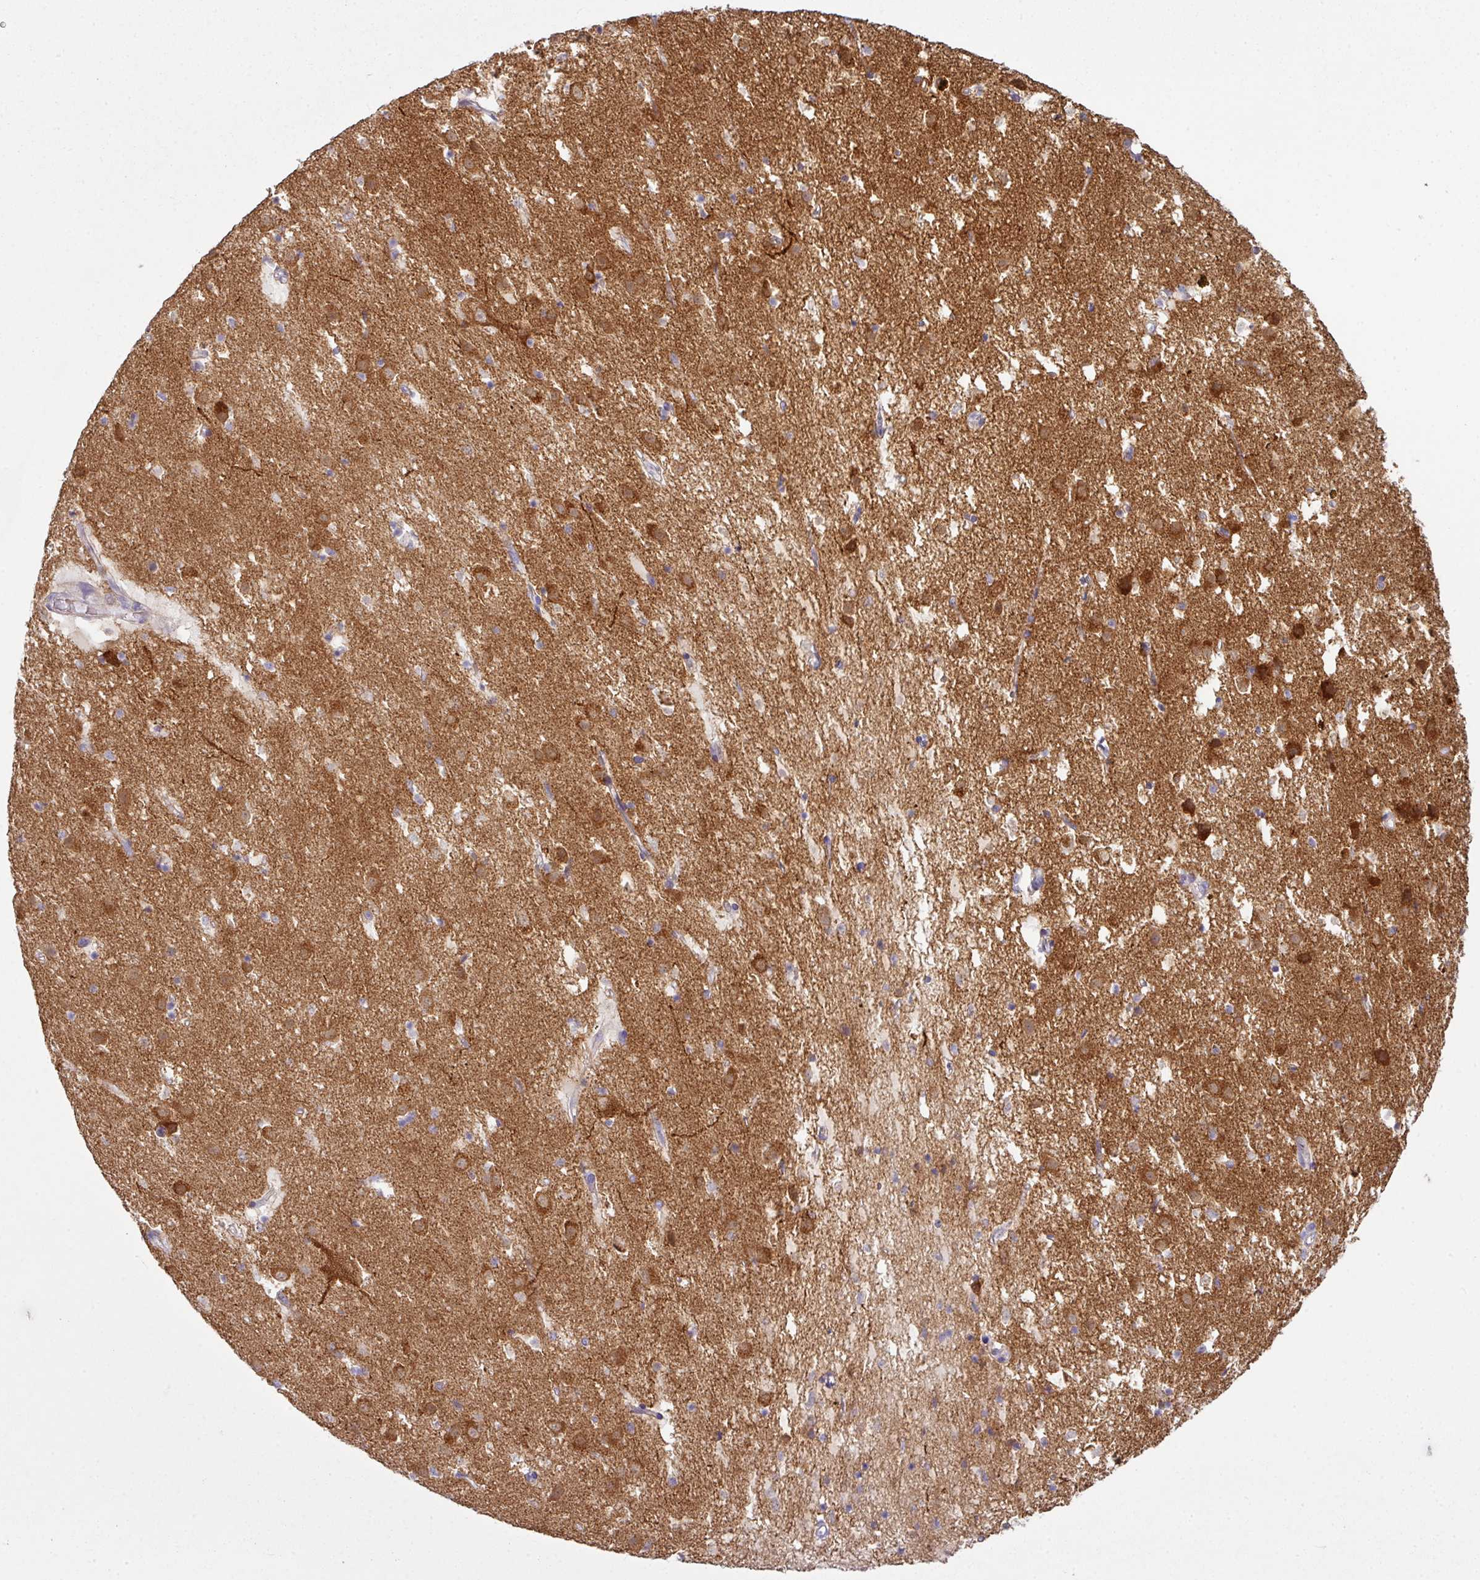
{"staining": {"intensity": "weak", "quantity": "<25%", "location": "cytoplasmic/membranous"}, "tissue": "caudate", "cell_type": "Glial cells", "image_type": "normal", "snomed": [{"axis": "morphology", "description": "Normal tissue, NOS"}, {"axis": "topography", "description": "Lateral ventricle wall"}], "caption": "This histopathology image is of unremarkable caudate stained with immunohistochemistry (IHC) to label a protein in brown with the nuclei are counter-stained blue. There is no expression in glial cells.", "gene": "CAMK2A", "patient": {"sex": "male", "age": 58}}